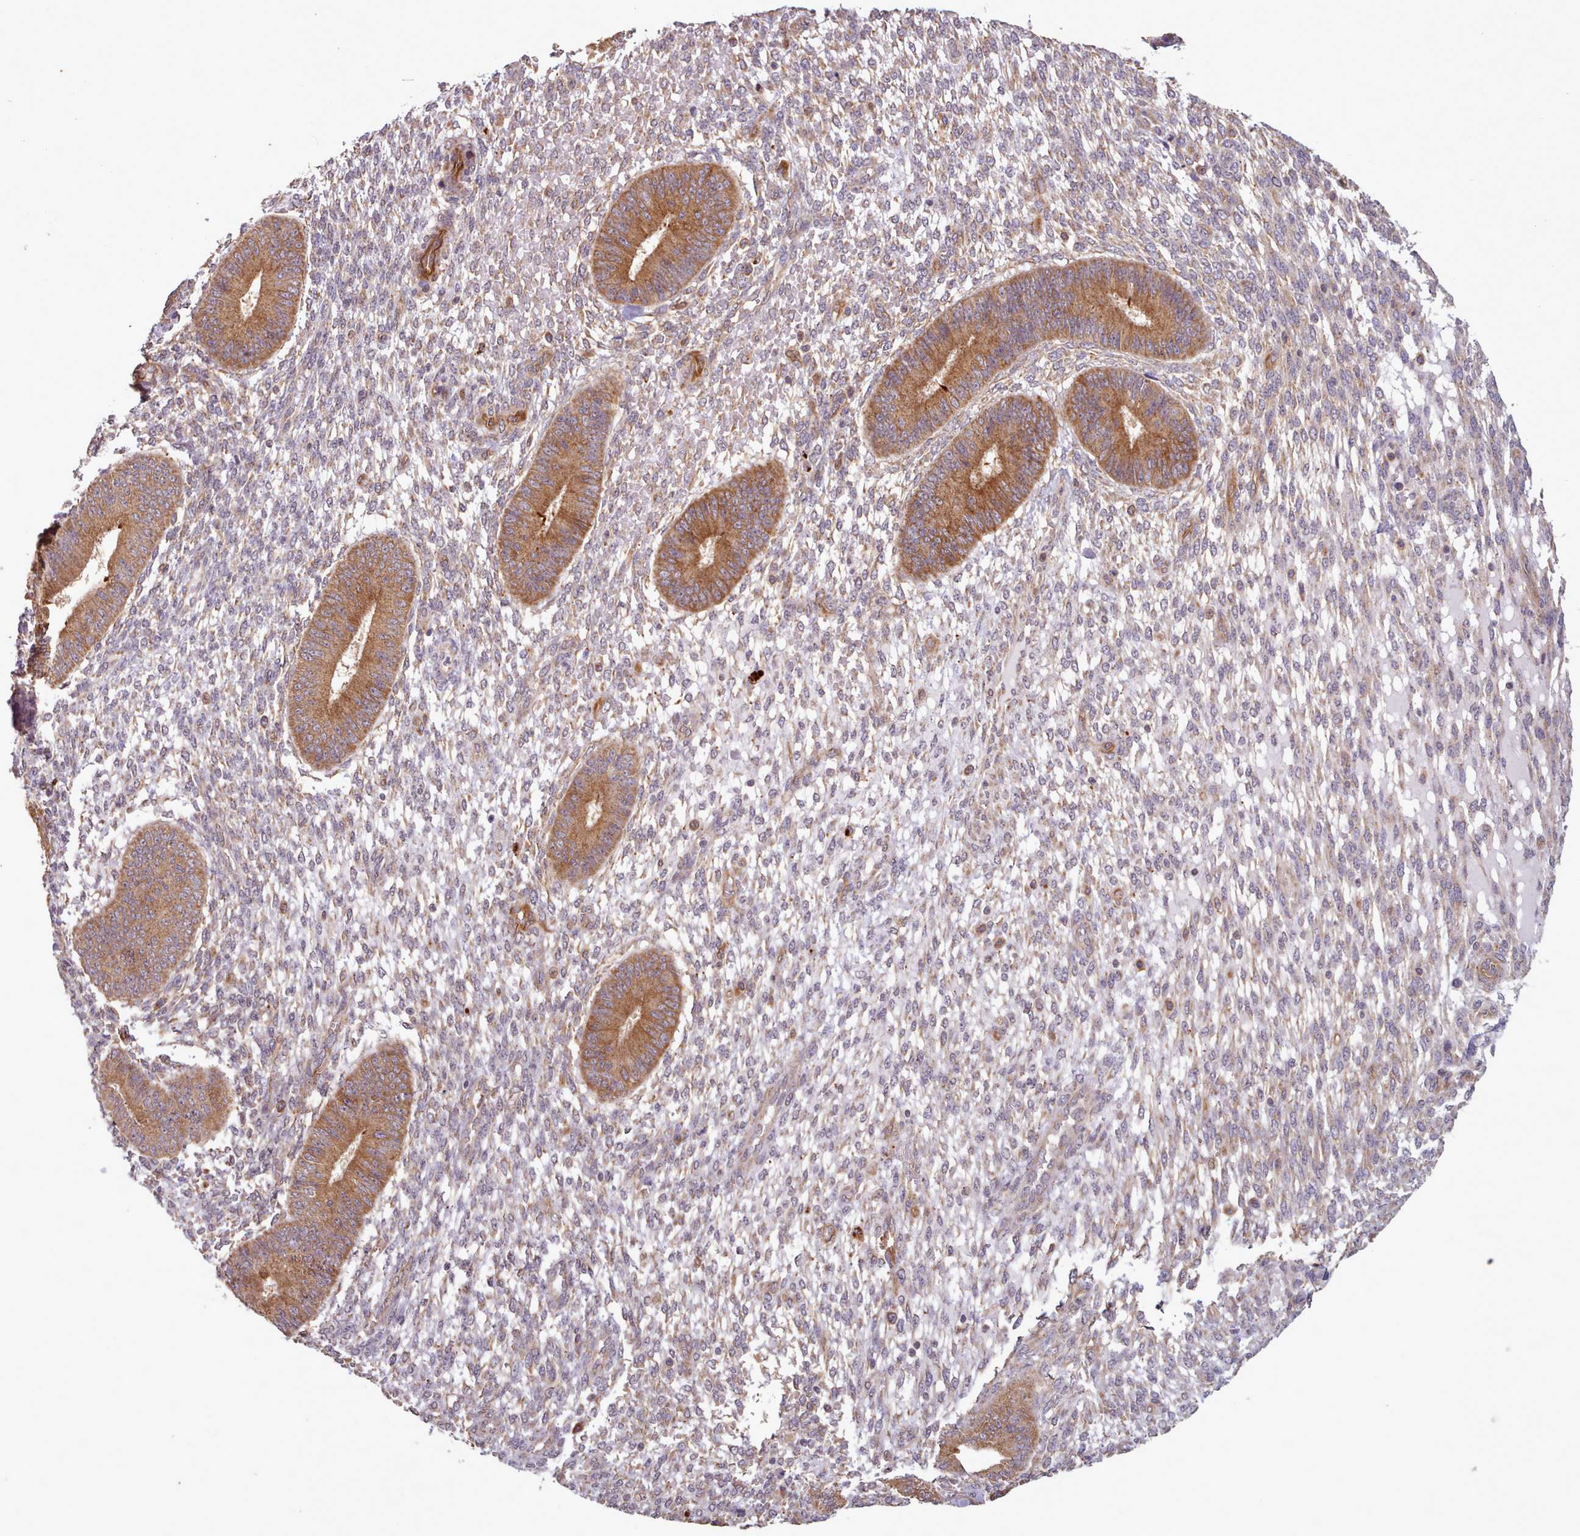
{"staining": {"intensity": "weak", "quantity": ">75%", "location": "cytoplasmic/membranous"}, "tissue": "endometrium", "cell_type": "Cells in endometrial stroma", "image_type": "normal", "snomed": [{"axis": "morphology", "description": "Normal tissue, NOS"}, {"axis": "topography", "description": "Endometrium"}], "caption": "About >75% of cells in endometrial stroma in normal human endometrium show weak cytoplasmic/membranous protein staining as visualized by brown immunohistochemical staining.", "gene": "CRYBG1", "patient": {"sex": "female", "age": 49}}